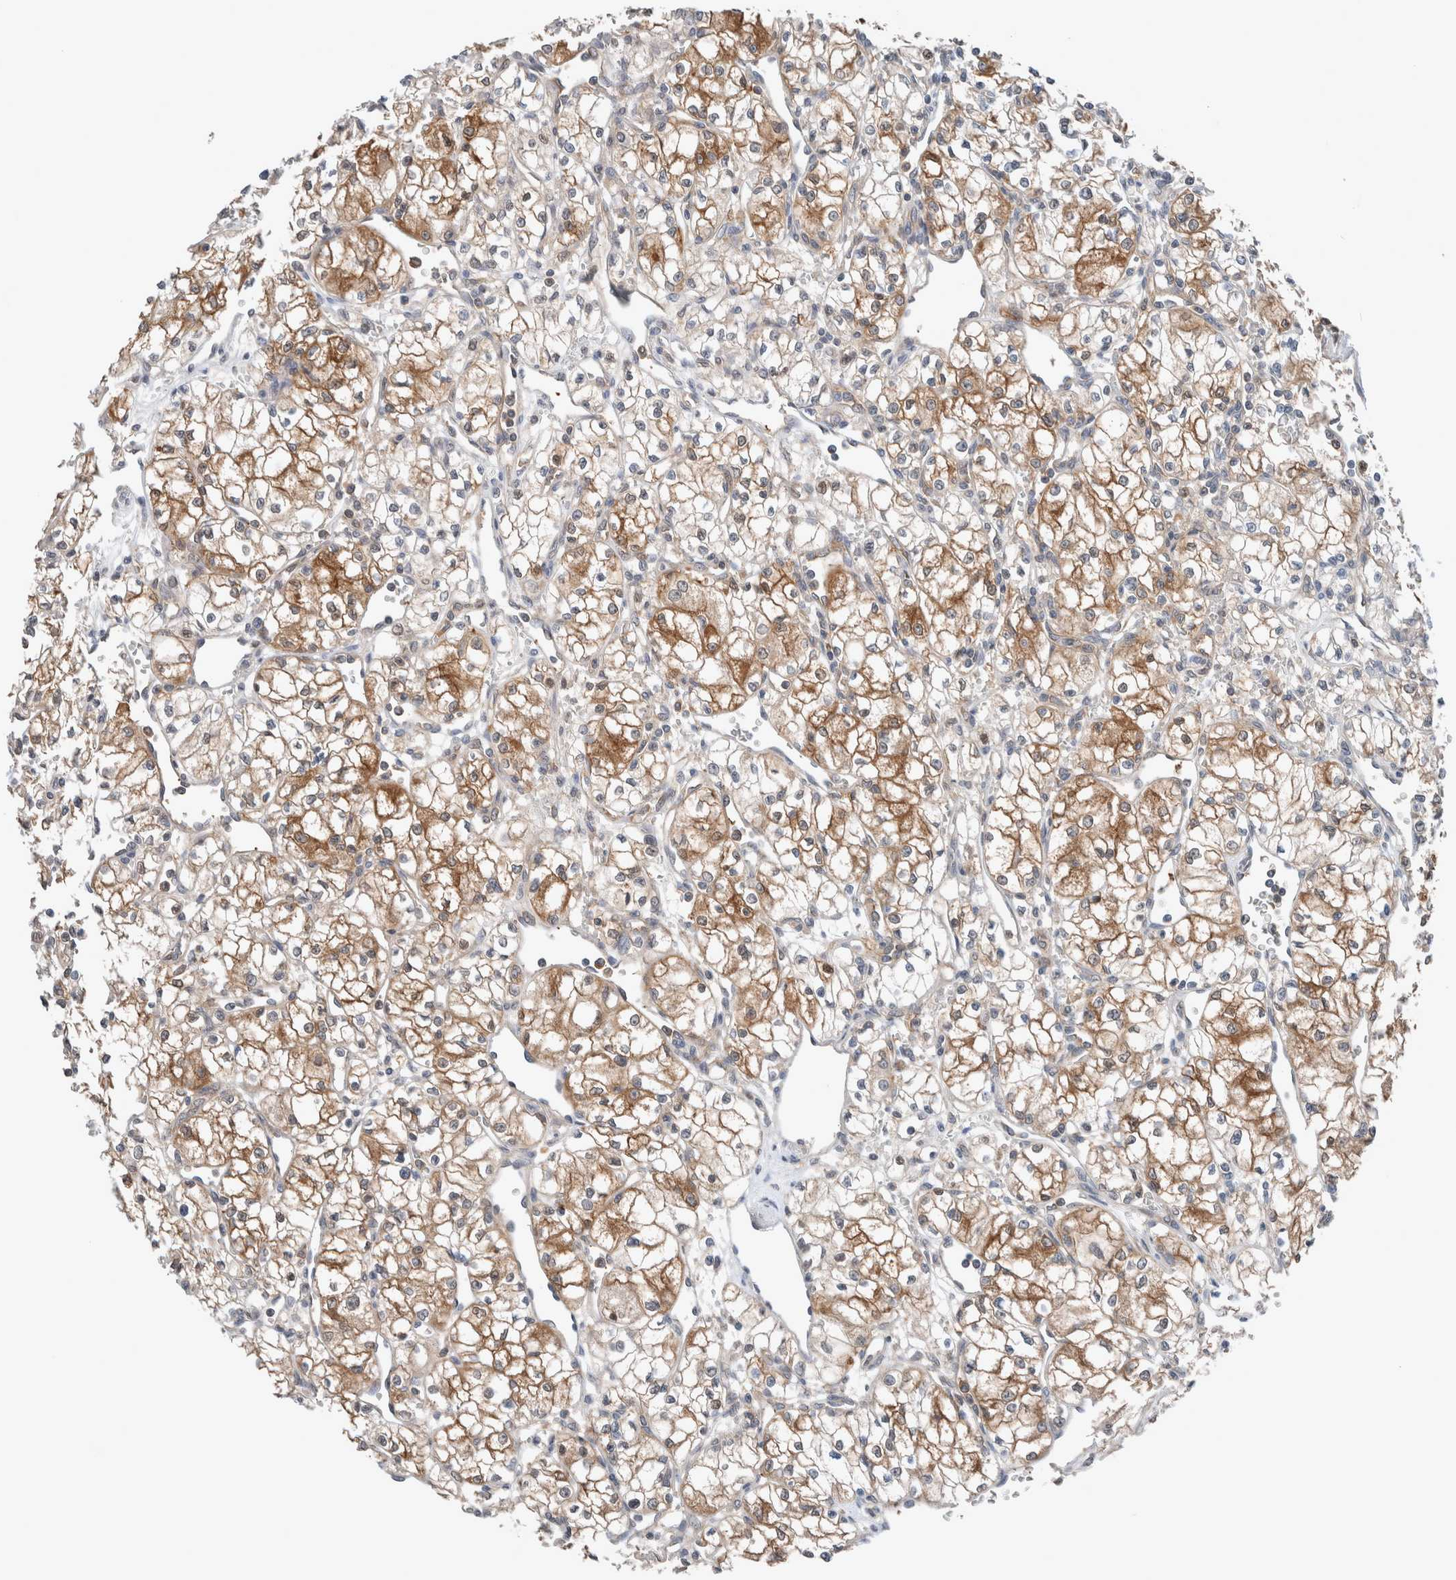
{"staining": {"intensity": "moderate", "quantity": "25%-75%", "location": "cytoplasmic/membranous"}, "tissue": "renal cancer", "cell_type": "Tumor cells", "image_type": "cancer", "snomed": [{"axis": "morphology", "description": "Normal tissue, NOS"}, {"axis": "morphology", "description": "Adenocarcinoma, NOS"}, {"axis": "topography", "description": "Kidney"}], "caption": "Immunohistochemistry (IHC) staining of renal cancer, which demonstrates medium levels of moderate cytoplasmic/membranous positivity in approximately 25%-75% of tumor cells indicating moderate cytoplasmic/membranous protein expression. The staining was performed using DAB (brown) for protein detection and nuclei were counterstained in hematoxylin (blue).", "gene": "XPNPEP1", "patient": {"sex": "male", "age": 59}}